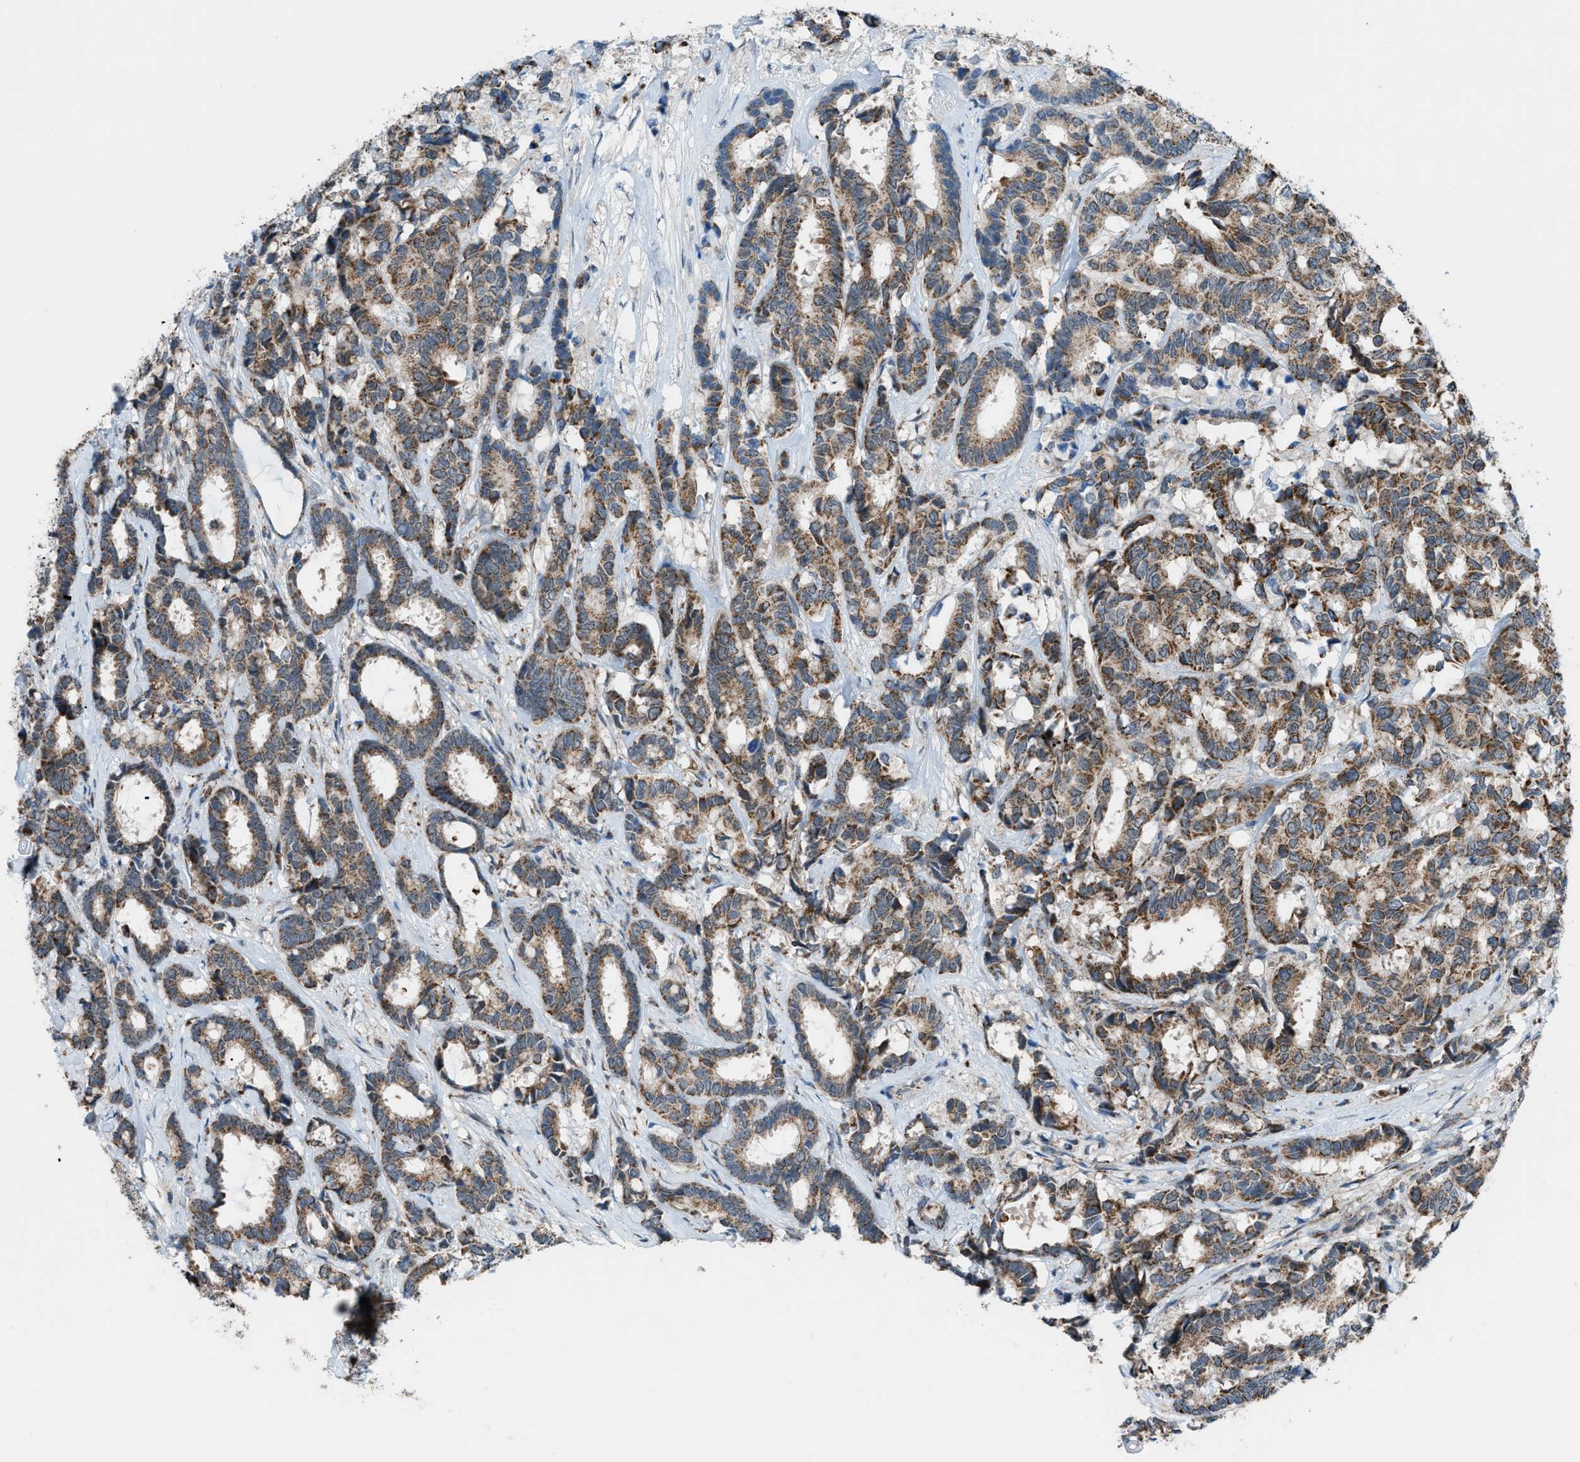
{"staining": {"intensity": "moderate", "quantity": ">75%", "location": "cytoplasmic/membranous"}, "tissue": "breast cancer", "cell_type": "Tumor cells", "image_type": "cancer", "snomed": [{"axis": "morphology", "description": "Duct carcinoma"}, {"axis": "topography", "description": "Breast"}], "caption": "Tumor cells display medium levels of moderate cytoplasmic/membranous staining in about >75% of cells in human breast cancer.", "gene": "SRM", "patient": {"sex": "female", "age": 87}}